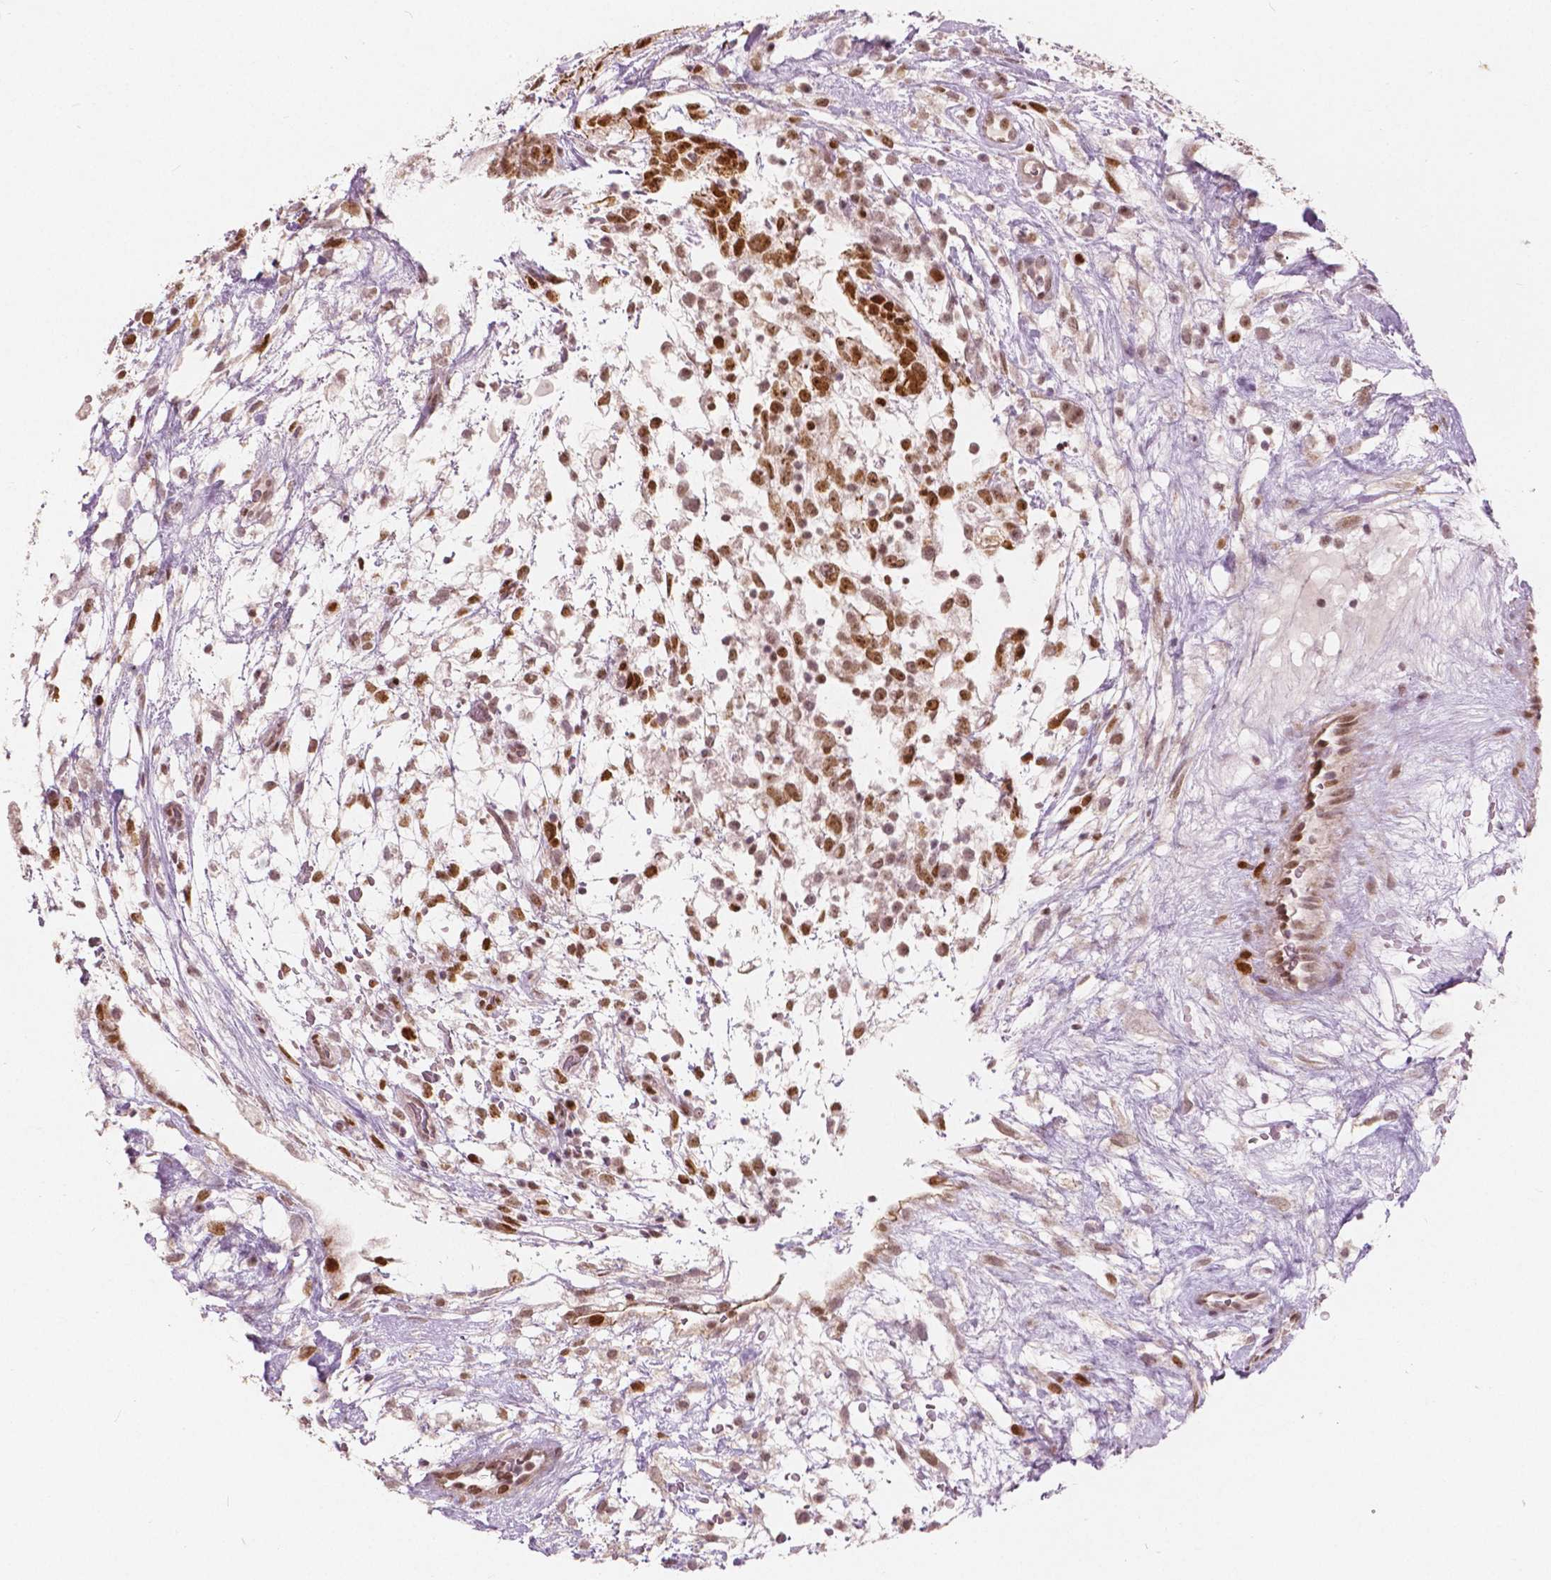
{"staining": {"intensity": "strong", "quantity": ">75%", "location": "nuclear"}, "tissue": "testis cancer", "cell_type": "Tumor cells", "image_type": "cancer", "snomed": [{"axis": "morphology", "description": "Normal tissue, NOS"}, {"axis": "morphology", "description": "Carcinoma, Embryonal, NOS"}, {"axis": "topography", "description": "Testis"}], "caption": "Protein expression analysis of human embryonal carcinoma (testis) reveals strong nuclear staining in approximately >75% of tumor cells.", "gene": "NSD2", "patient": {"sex": "male", "age": 32}}